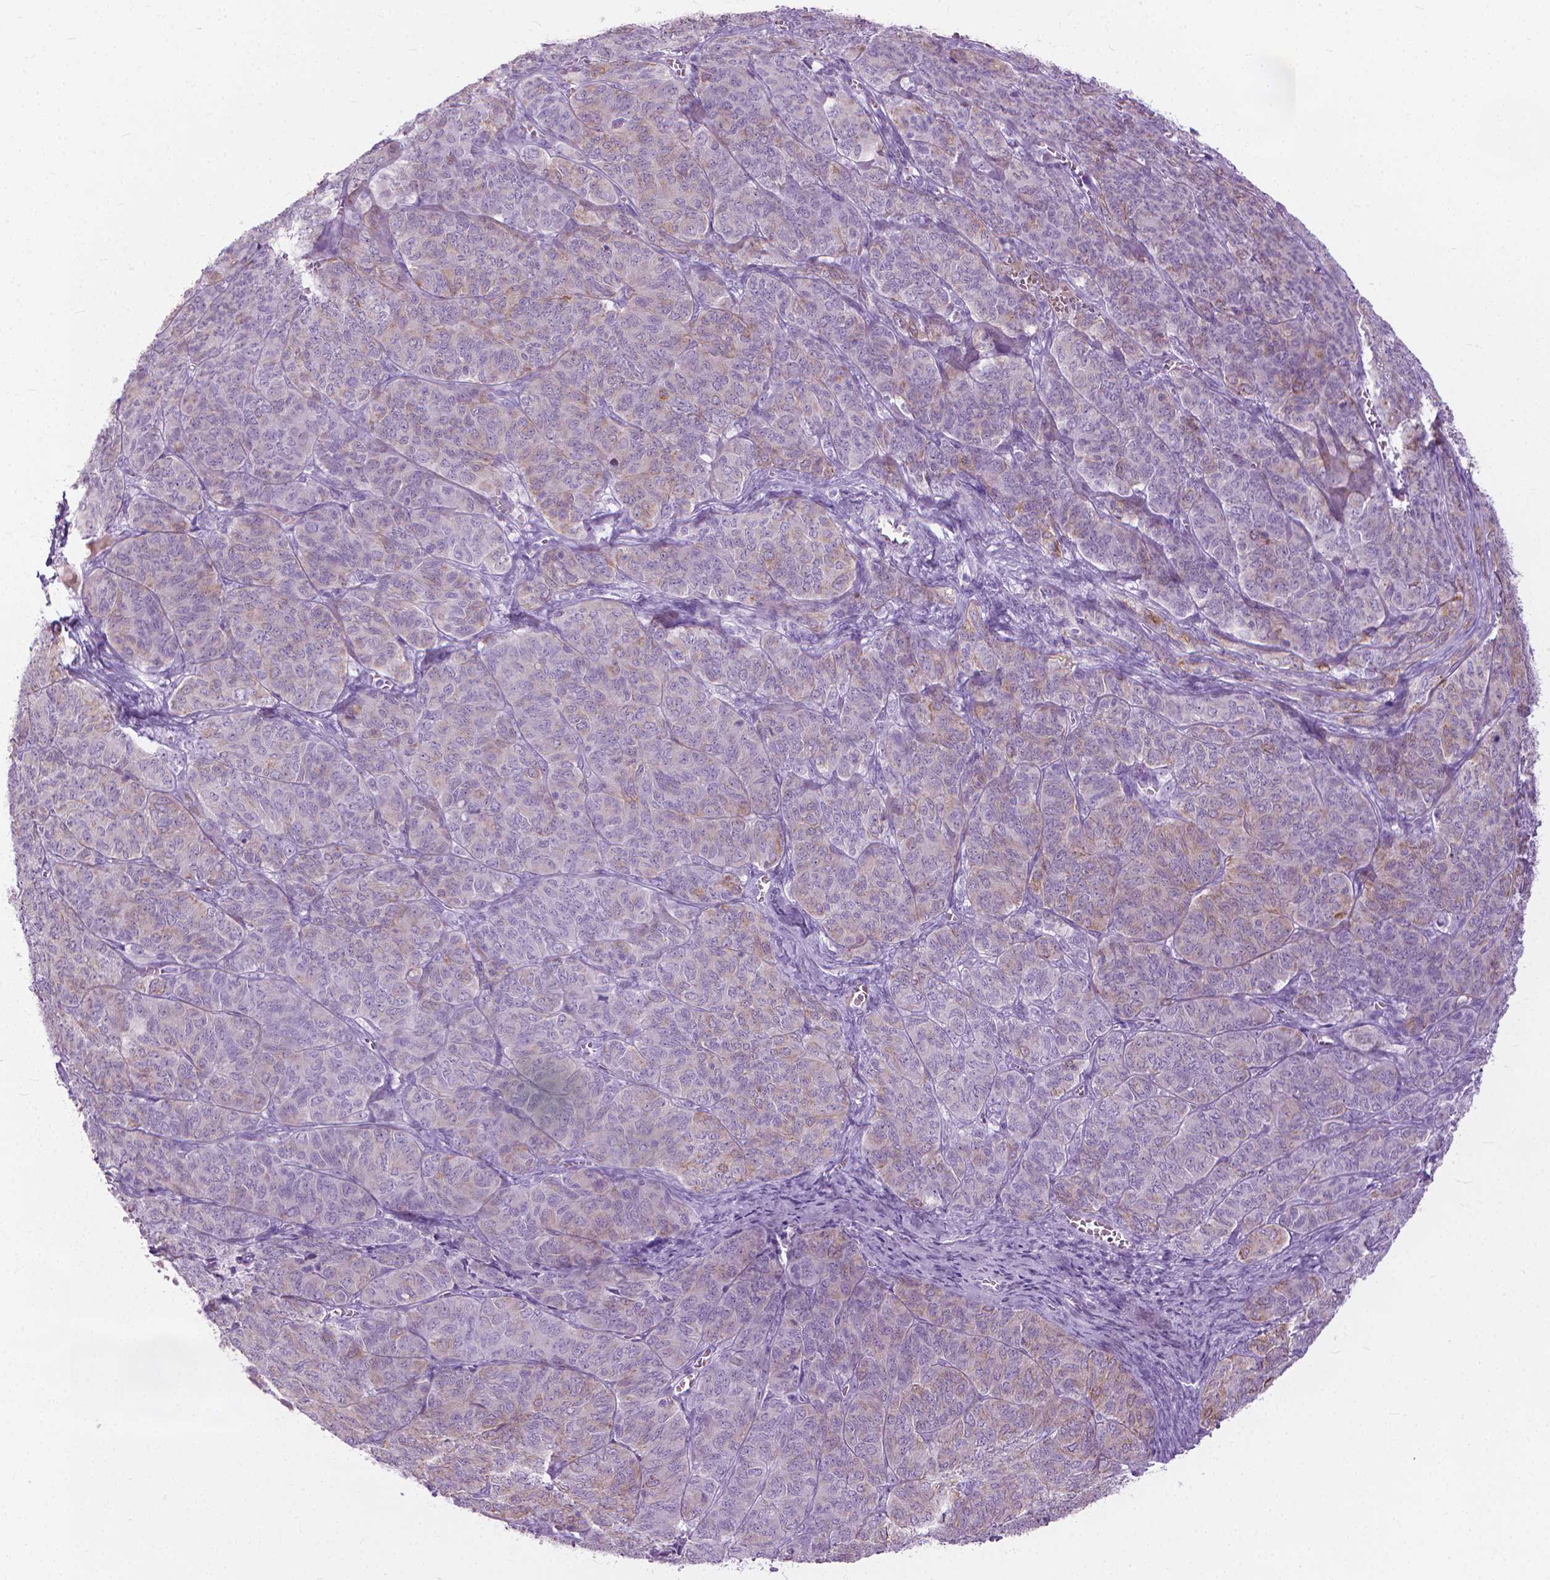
{"staining": {"intensity": "negative", "quantity": "none", "location": "none"}, "tissue": "ovarian cancer", "cell_type": "Tumor cells", "image_type": "cancer", "snomed": [{"axis": "morphology", "description": "Carcinoma, endometroid"}, {"axis": "topography", "description": "Ovary"}], "caption": "IHC photomicrograph of human ovarian cancer stained for a protein (brown), which exhibits no positivity in tumor cells. (Brightfield microscopy of DAB immunohistochemistry (IHC) at high magnification).", "gene": "HTR2B", "patient": {"sex": "female", "age": 80}}